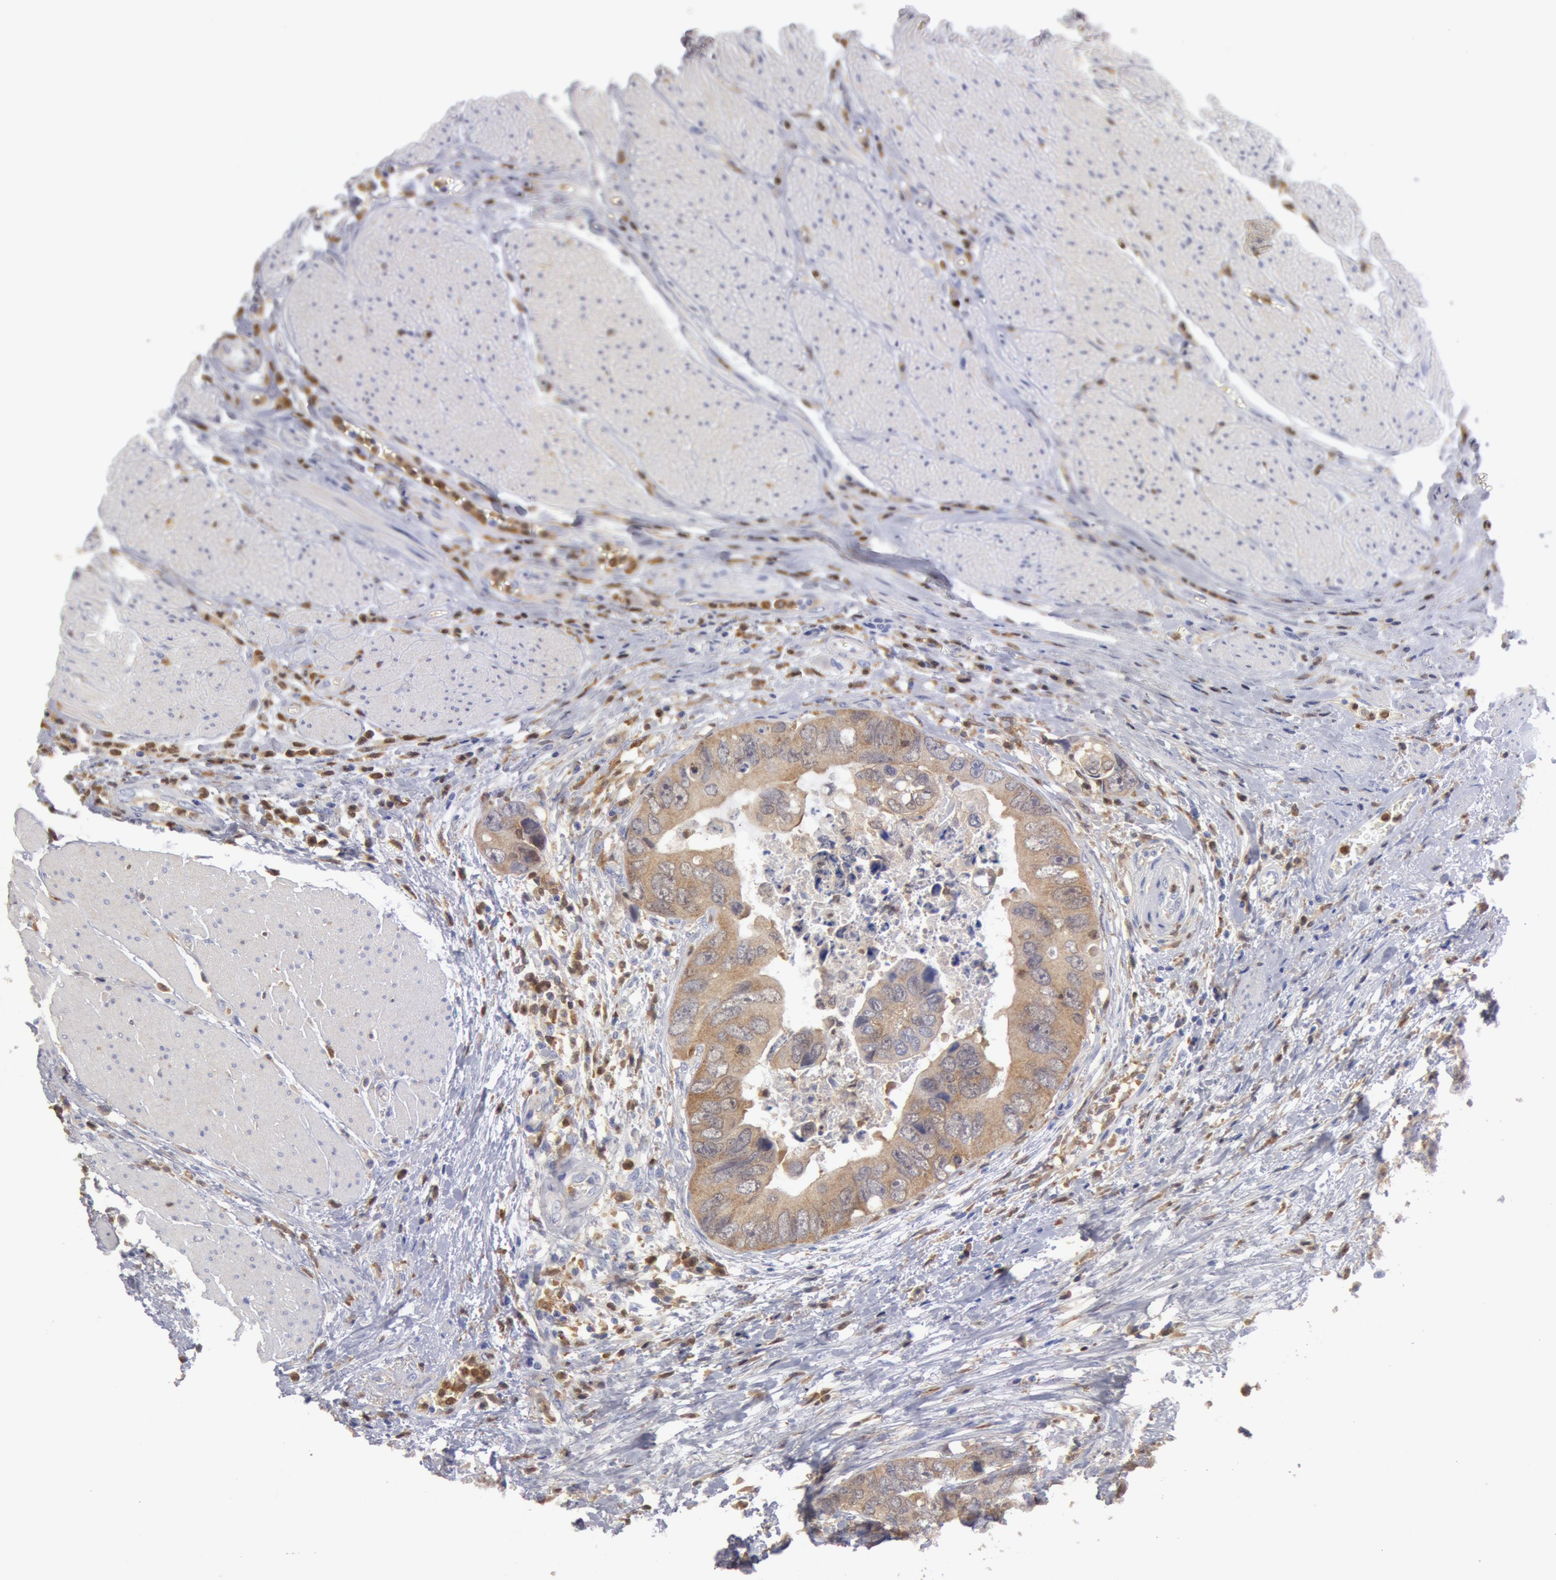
{"staining": {"intensity": "weak", "quantity": ">75%", "location": "cytoplasmic/membranous"}, "tissue": "colorectal cancer", "cell_type": "Tumor cells", "image_type": "cancer", "snomed": [{"axis": "morphology", "description": "Adenocarcinoma, NOS"}, {"axis": "topography", "description": "Rectum"}], "caption": "A low amount of weak cytoplasmic/membranous staining is present in about >75% of tumor cells in colorectal adenocarcinoma tissue. (DAB = brown stain, brightfield microscopy at high magnification).", "gene": "SYK", "patient": {"sex": "female", "age": 67}}